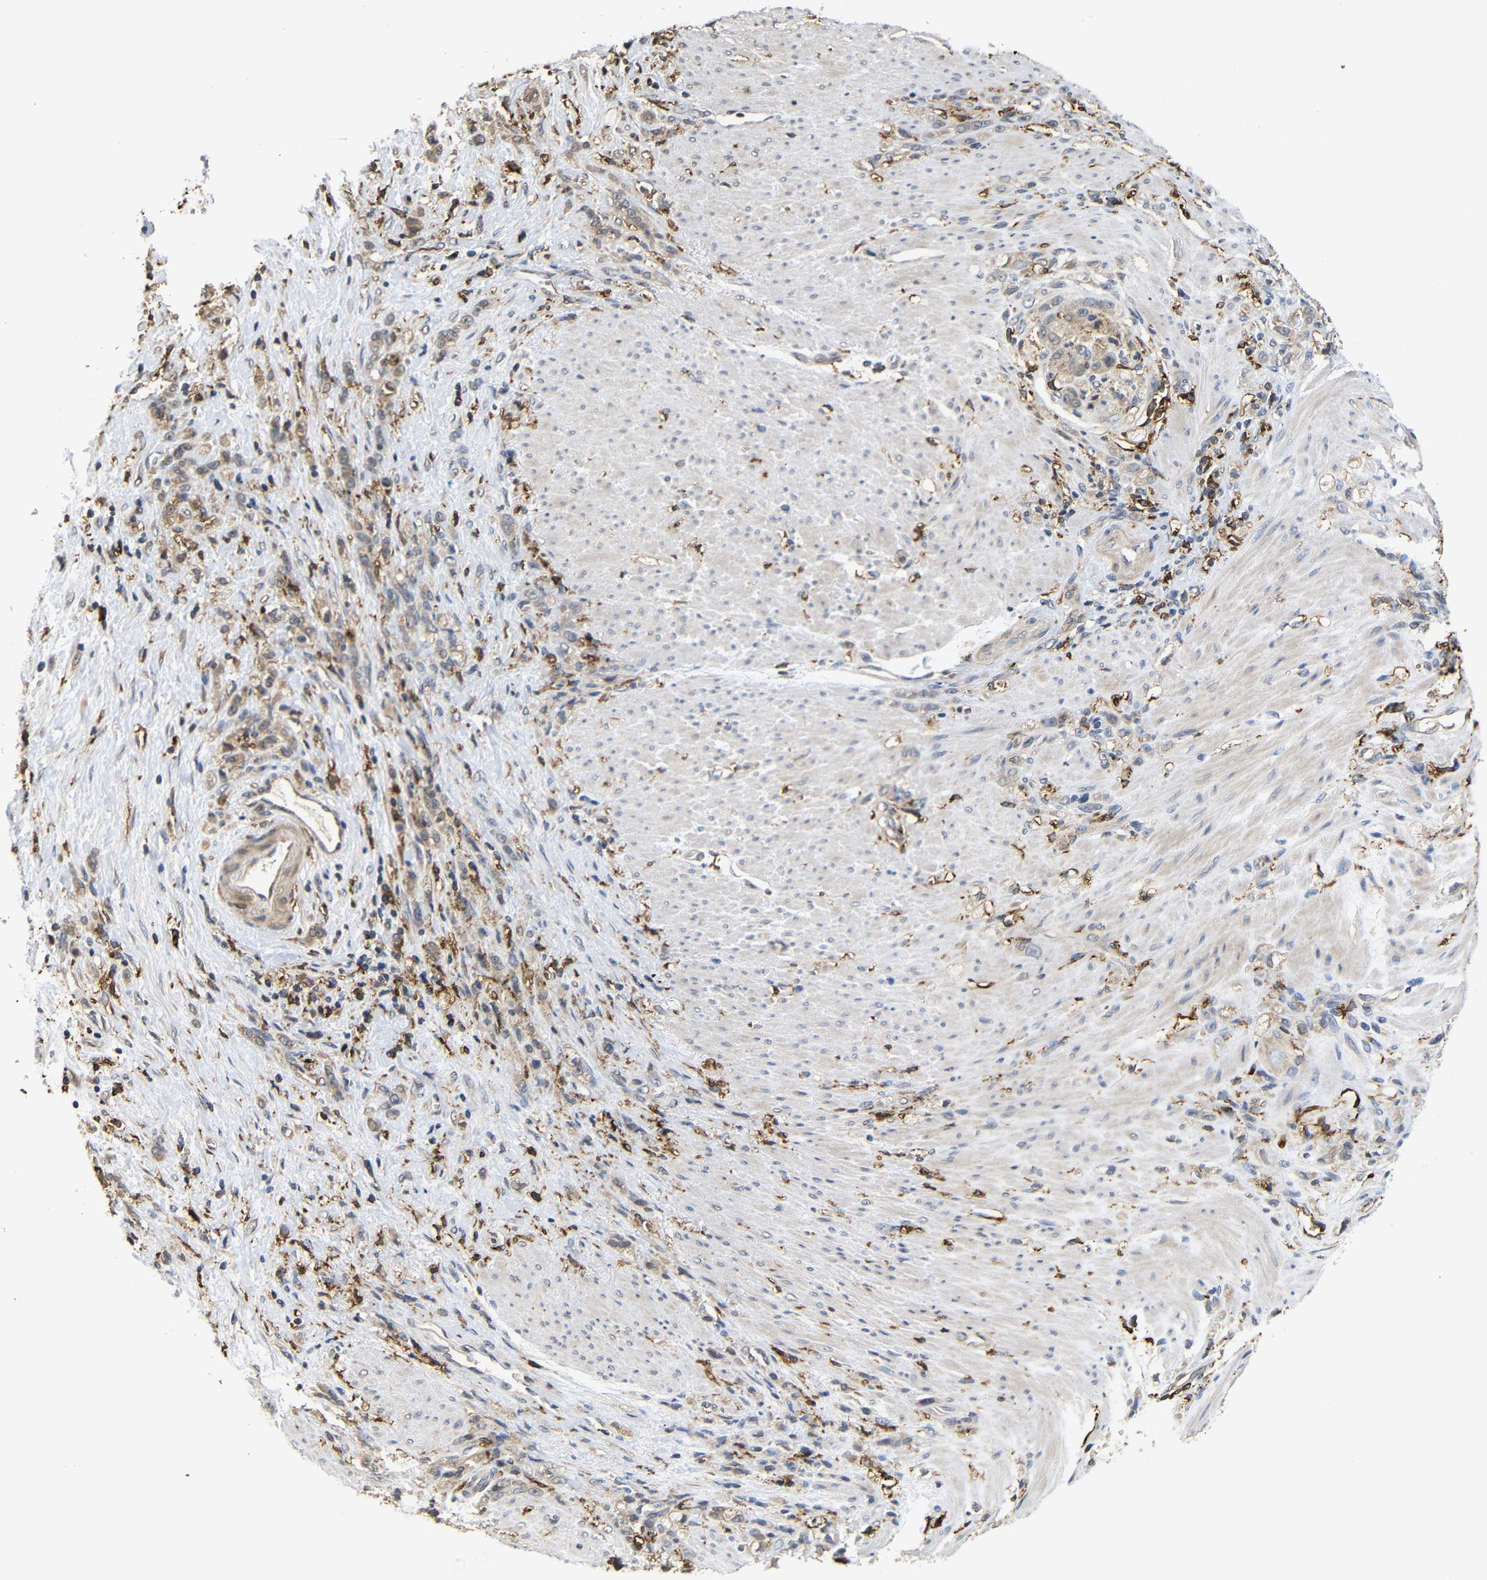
{"staining": {"intensity": "weak", "quantity": ">75%", "location": "cytoplasmic/membranous"}, "tissue": "stomach cancer", "cell_type": "Tumor cells", "image_type": "cancer", "snomed": [{"axis": "morphology", "description": "Adenocarcinoma, NOS"}, {"axis": "topography", "description": "Stomach"}], "caption": "About >75% of tumor cells in stomach cancer demonstrate weak cytoplasmic/membranous protein positivity as visualized by brown immunohistochemical staining.", "gene": "HLA-DQB1", "patient": {"sex": "male", "age": 82}}